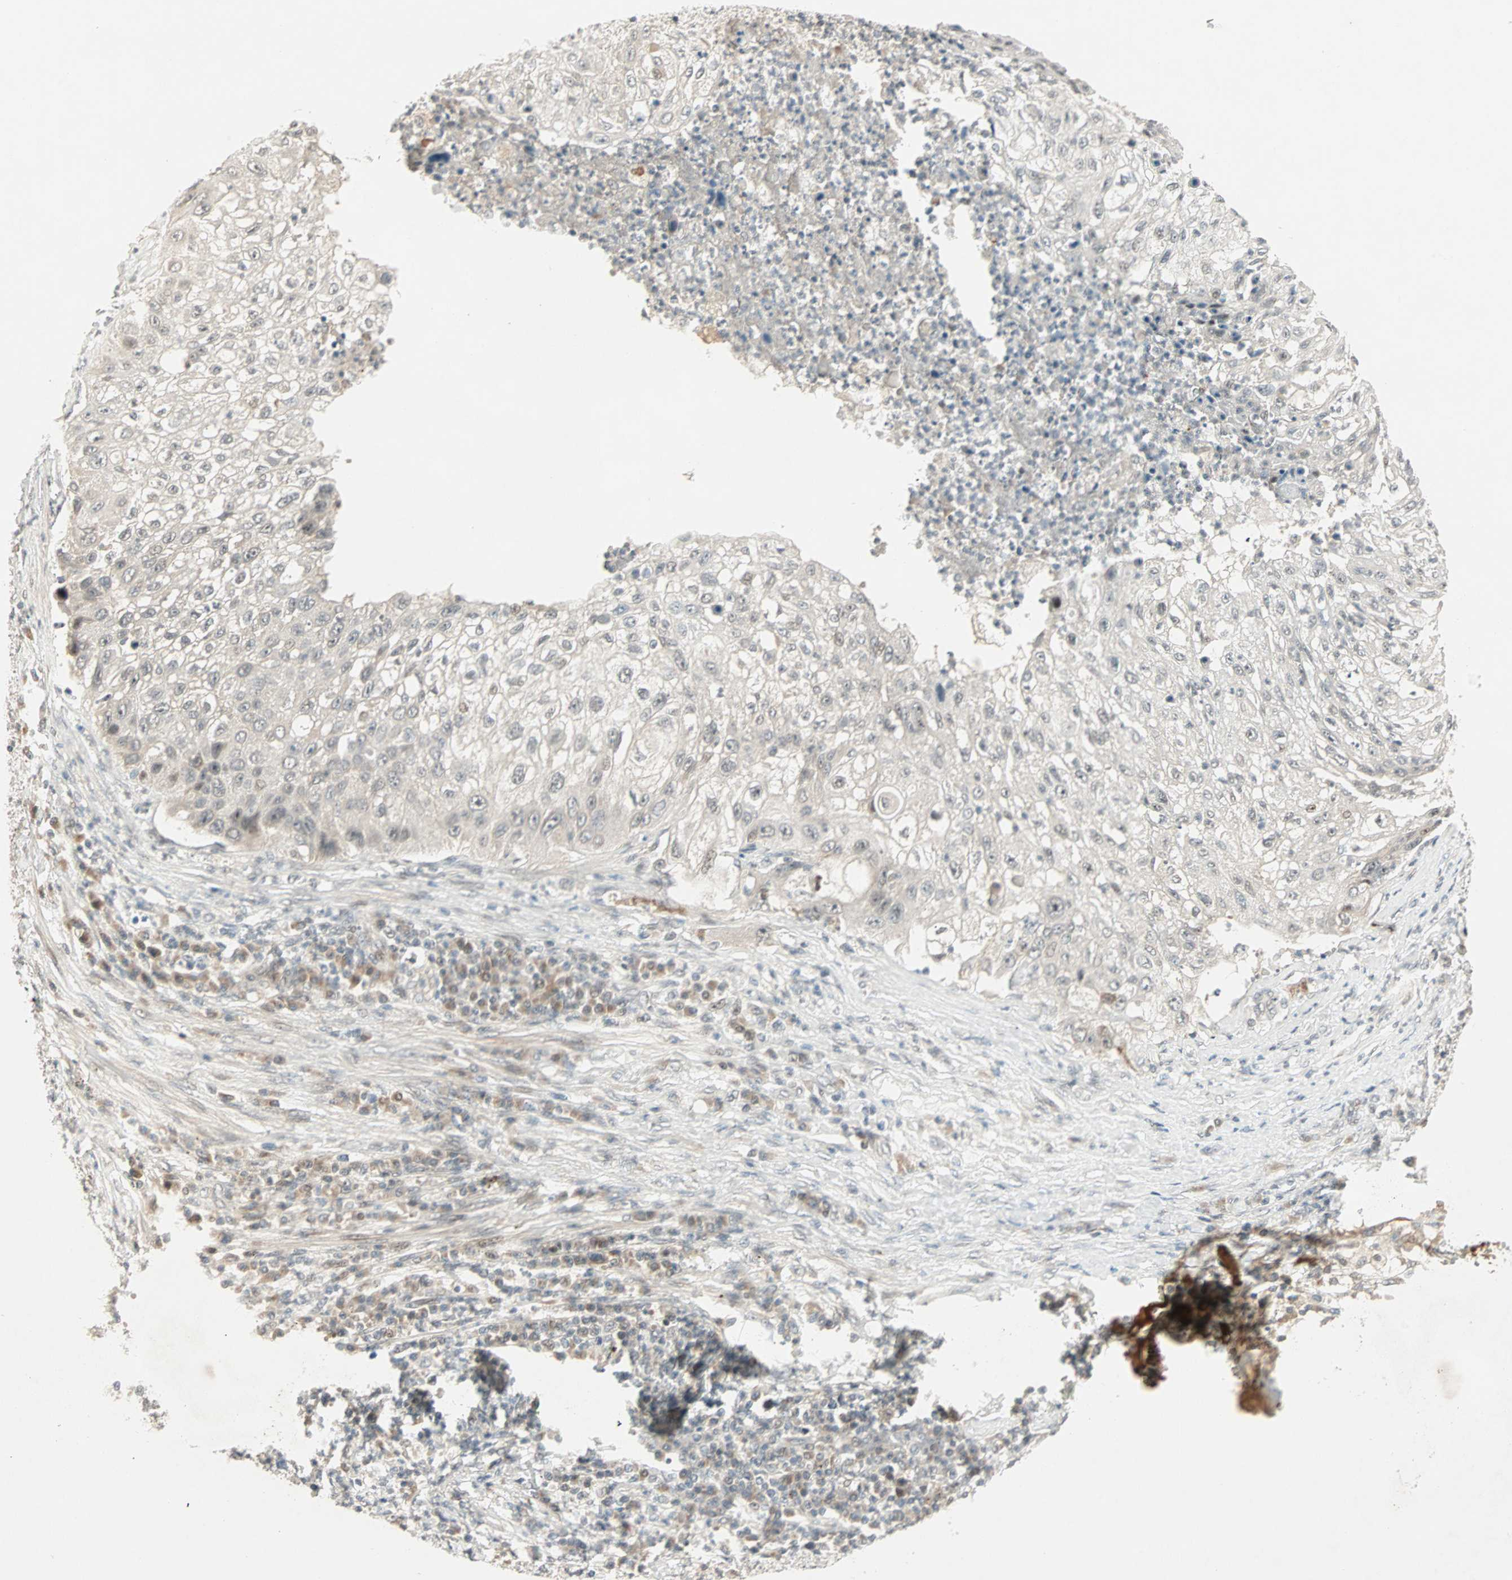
{"staining": {"intensity": "weak", "quantity": ">75%", "location": "cytoplasmic/membranous,nuclear"}, "tissue": "lung cancer", "cell_type": "Tumor cells", "image_type": "cancer", "snomed": [{"axis": "morphology", "description": "Inflammation, NOS"}, {"axis": "morphology", "description": "Squamous cell carcinoma, NOS"}, {"axis": "topography", "description": "Lymph node"}, {"axis": "topography", "description": "Soft tissue"}, {"axis": "topography", "description": "Lung"}], "caption": "Lung cancer stained with a protein marker shows weak staining in tumor cells.", "gene": "ACSL5", "patient": {"sex": "male", "age": 66}}